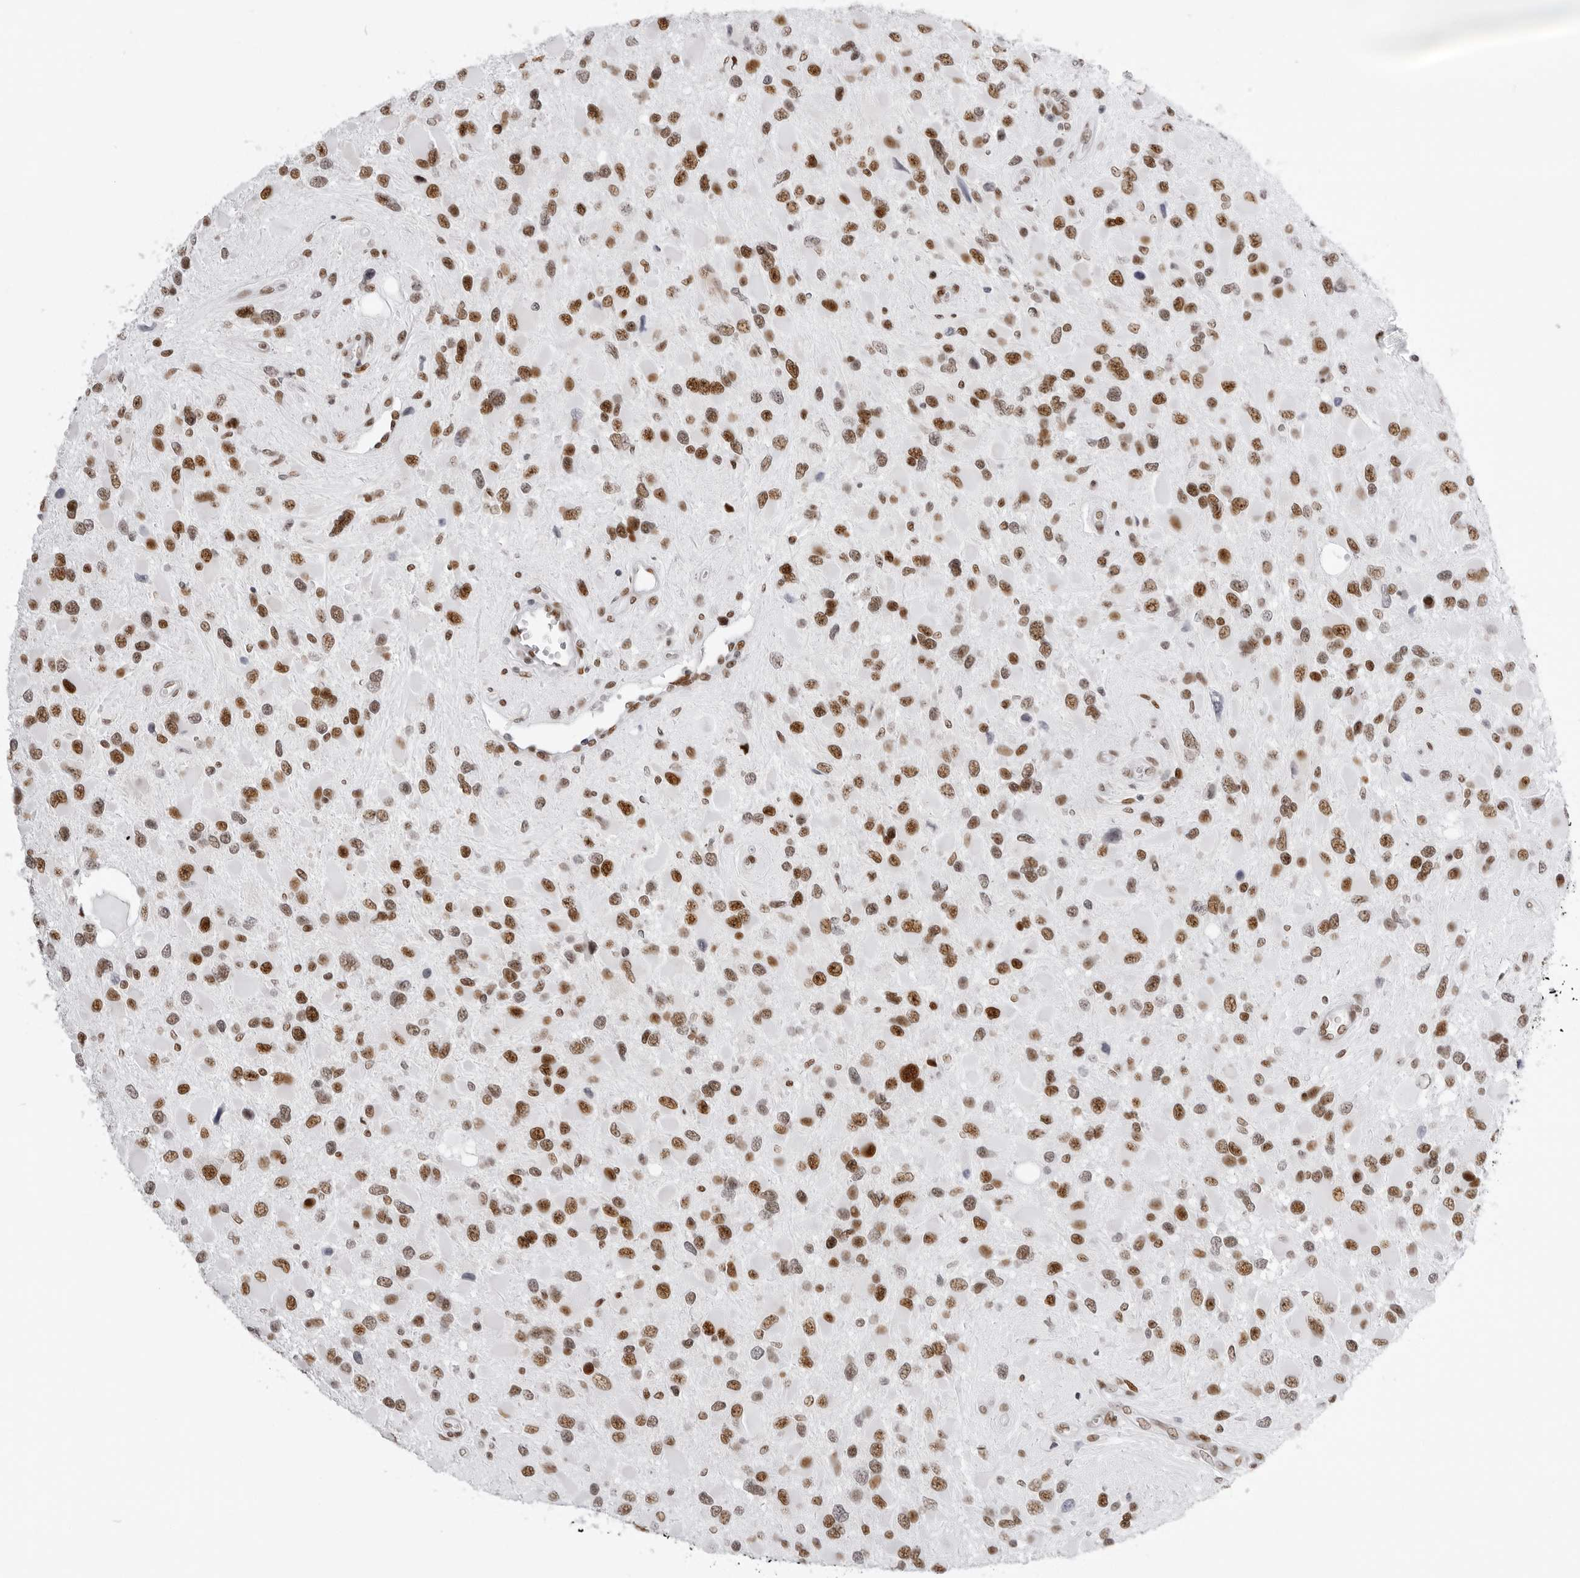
{"staining": {"intensity": "moderate", "quantity": ">75%", "location": "nuclear"}, "tissue": "glioma", "cell_type": "Tumor cells", "image_type": "cancer", "snomed": [{"axis": "morphology", "description": "Glioma, malignant, High grade"}, {"axis": "topography", "description": "Brain"}], "caption": "DAB immunohistochemical staining of human glioma demonstrates moderate nuclear protein positivity in approximately >75% of tumor cells.", "gene": "IRF2BP2", "patient": {"sex": "male", "age": 53}}